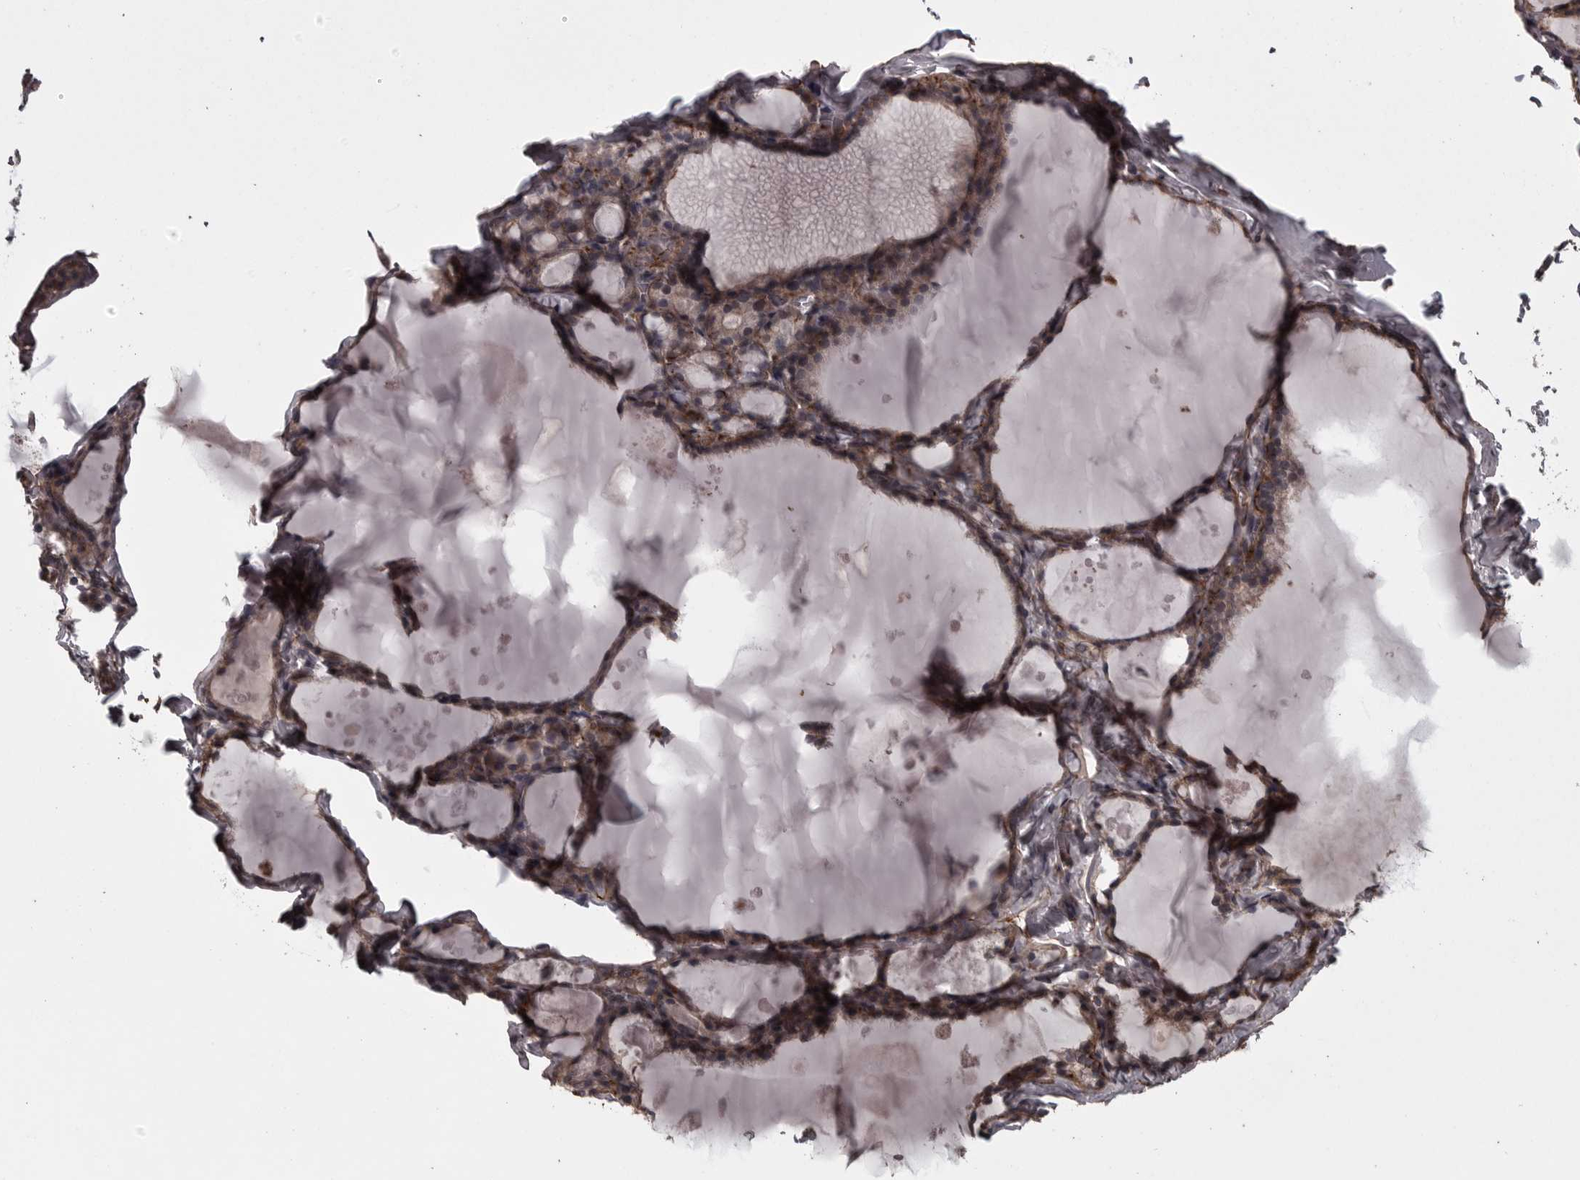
{"staining": {"intensity": "moderate", "quantity": "<25%", "location": "cytoplasmic/membranous"}, "tissue": "thyroid gland", "cell_type": "Glandular cells", "image_type": "normal", "snomed": [{"axis": "morphology", "description": "Normal tissue, NOS"}, {"axis": "topography", "description": "Thyroid gland"}], "caption": "Thyroid gland was stained to show a protein in brown. There is low levels of moderate cytoplasmic/membranous positivity in approximately <25% of glandular cells. The protein of interest is stained brown, and the nuclei are stained in blue (DAB IHC with brightfield microscopy, high magnification).", "gene": "FAAP100", "patient": {"sex": "male", "age": 56}}